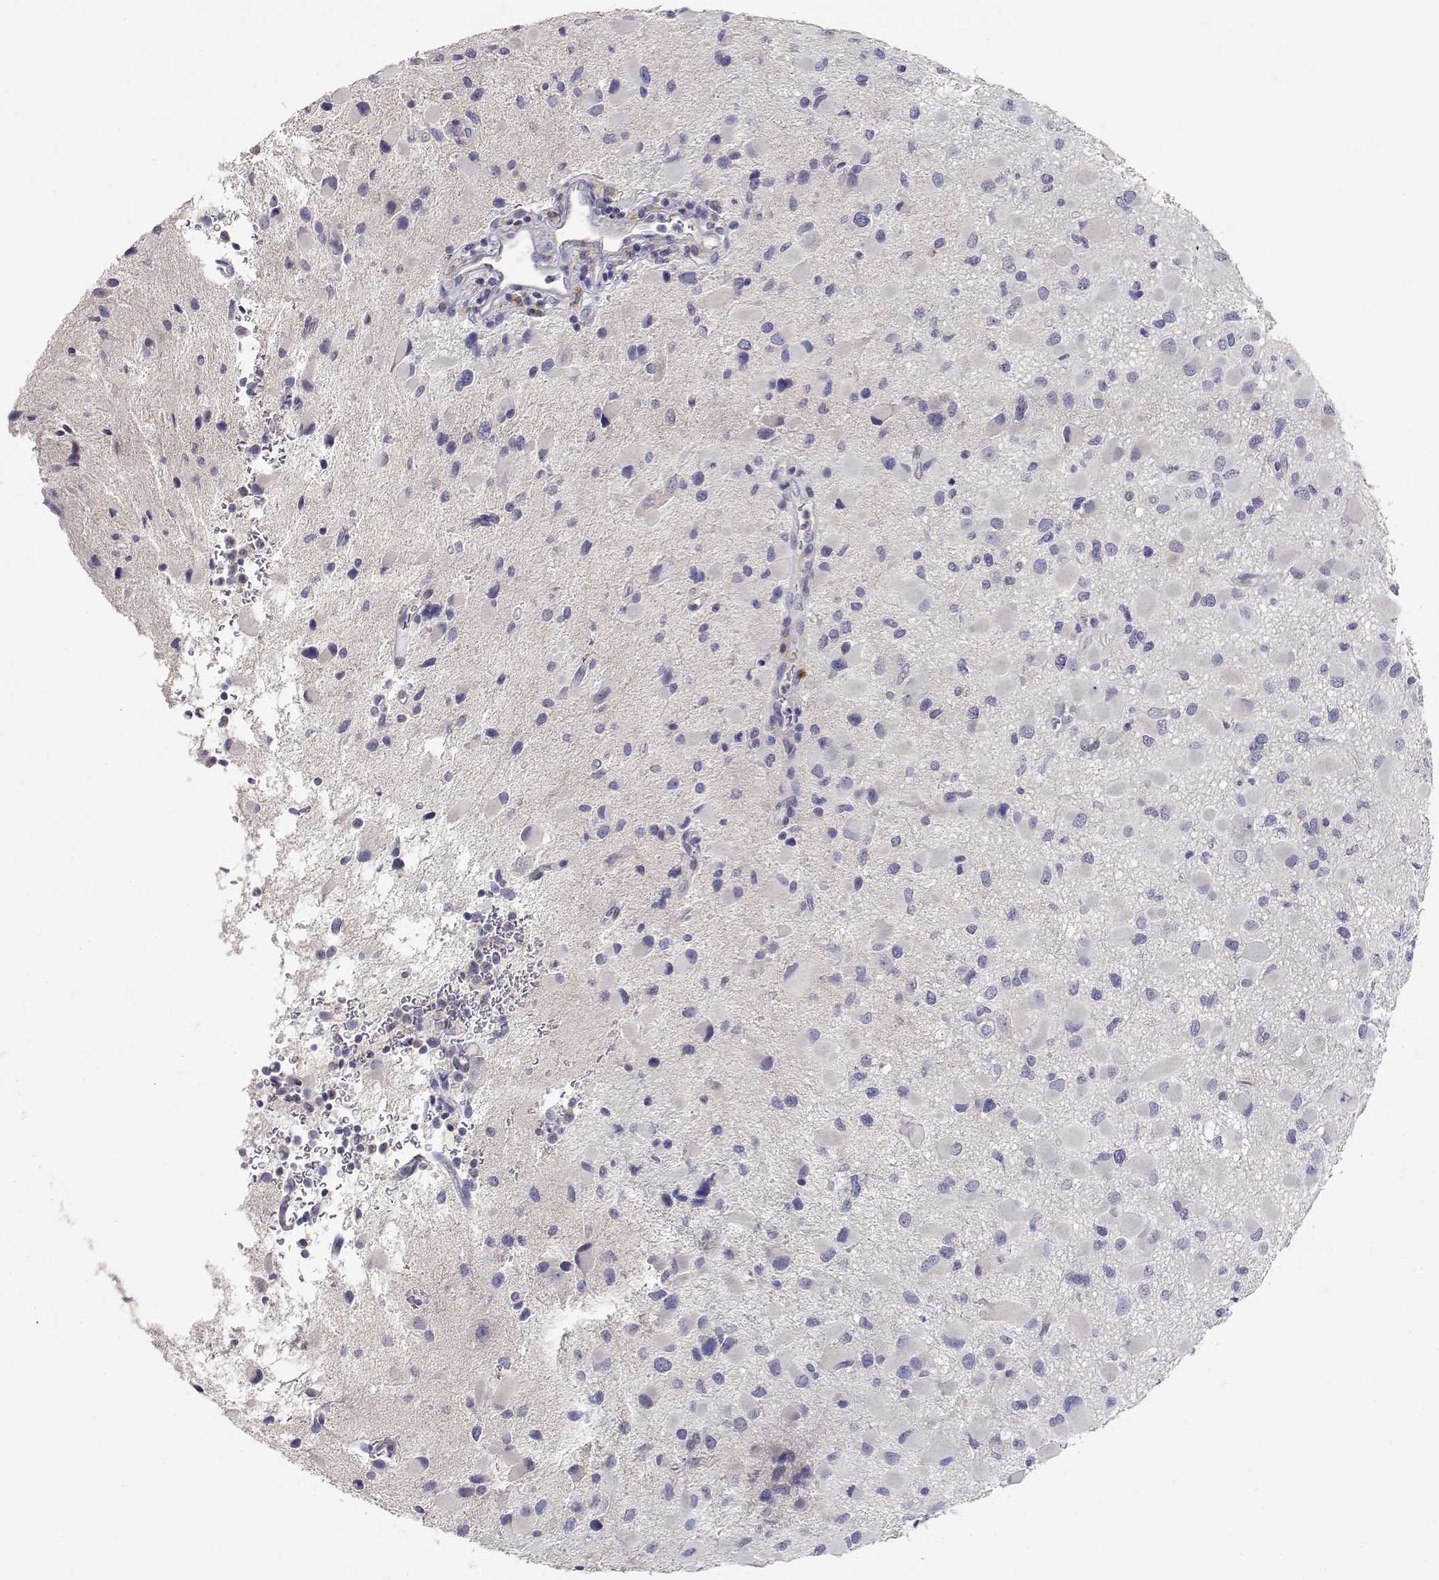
{"staining": {"intensity": "negative", "quantity": "none", "location": "none"}, "tissue": "glioma", "cell_type": "Tumor cells", "image_type": "cancer", "snomed": [{"axis": "morphology", "description": "Glioma, malignant, Low grade"}, {"axis": "topography", "description": "Brain"}], "caption": "Immunohistochemistry (IHC) of glioma demonstrates no positivity in tumor cells.", "gene": "ADA", "patient": {"sex": "female", "age": 32}}